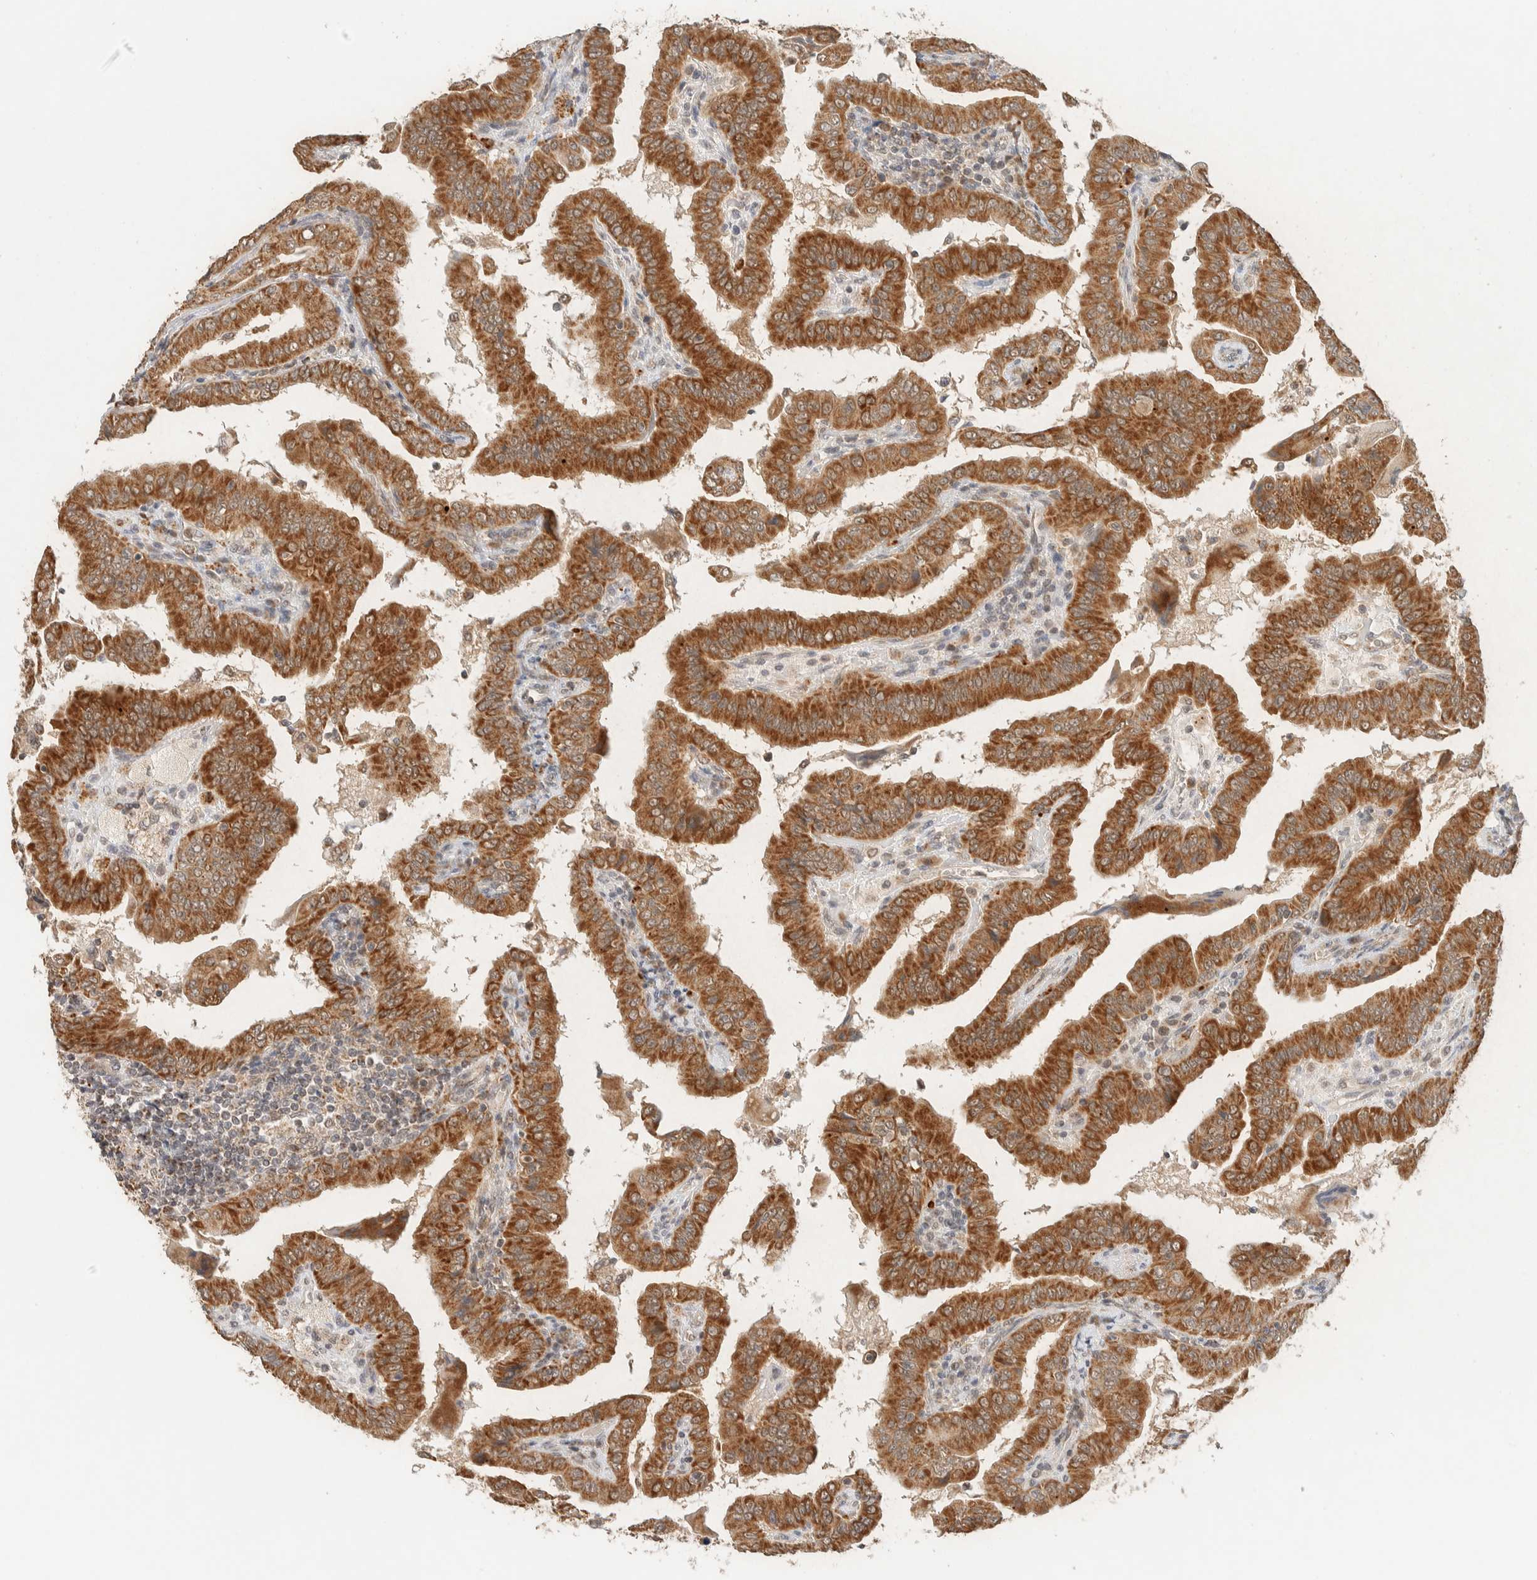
{"staining": {"intensity": "strong", "quantity": ">75%", "location": "cytoplasmic/membranous"}, "tissue": "thyroid cancer", "cell_type": "Tumor cells", "image_type": "cancer", "snomed": [{"axis": "morphology", "description": "Papillary adenocarcinoma, NOS"}, {"axis": "topography", "description": "Thyroid gland"}], "caption": "IHC photomicrograph of papillary adenocarcinoma (thyroid) stained for a protein (brown), which demonstrates high levels of strong cytoplasmic/membranous expression in about >75% of tumor cells.", "gene": "MRPL41", "patient": {"sex": "male", "age": 33}}